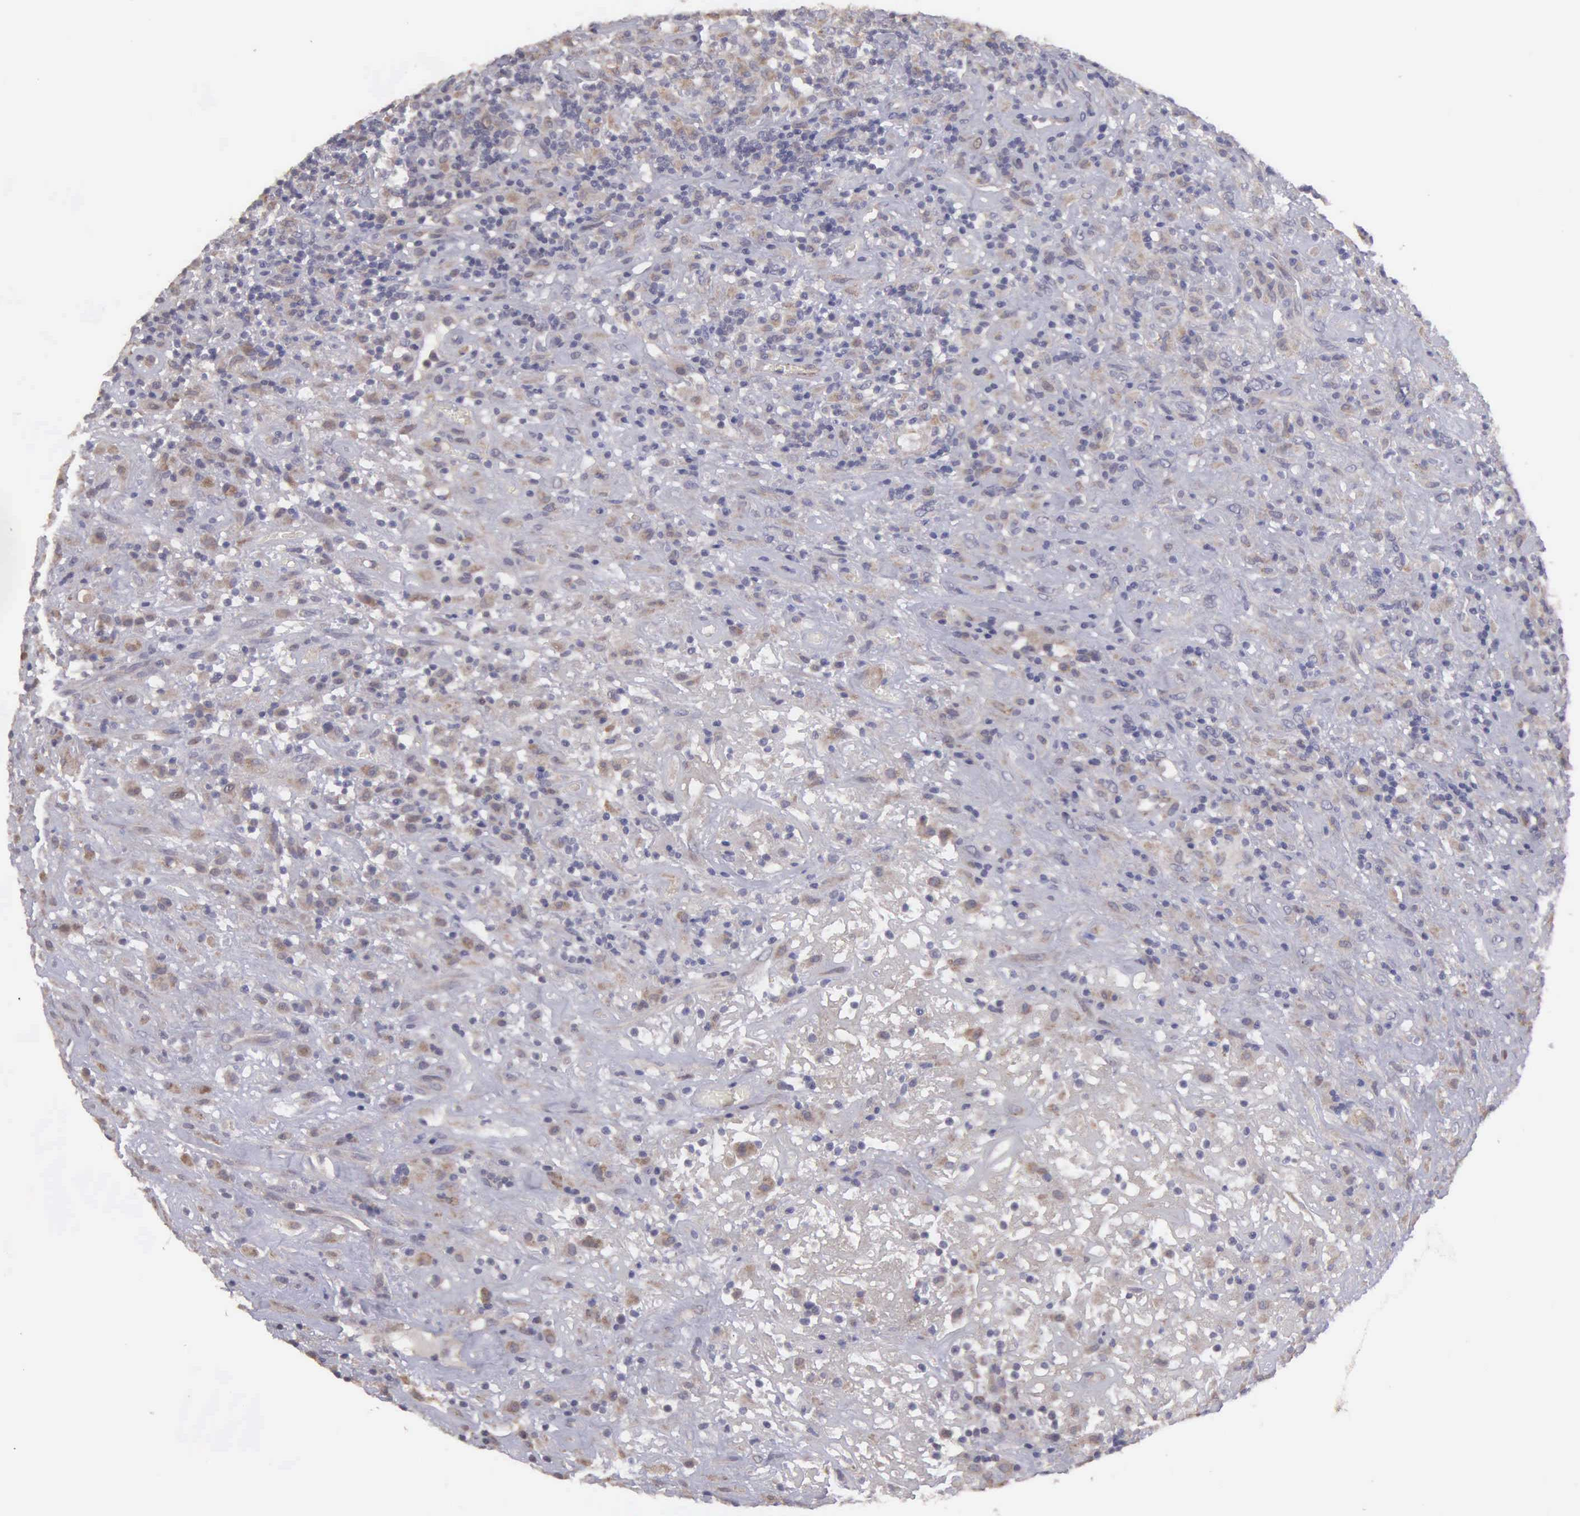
{"staining": {"intensity": "weak", "quantity": "25%-75%", "location": "cytoplasmic/membranous"}, "tissue": "lymphoma", "cell_type": "Tumor cells", "image_type": "cancer", "snomed": [{"axis": "morphology", "description": "Hodgkin's disease, NOS"}, {"axis": "topography", "description": "Lymph node"}], "caption": "Hodgkin's disease tissue reveals weak cytoplasmic/membranous staining in approximately 25%-75% of tumor cells, visualized by immunohistochemistry.", "gene": "RTL10", "patient": {"sex": "male", "age": 46}}